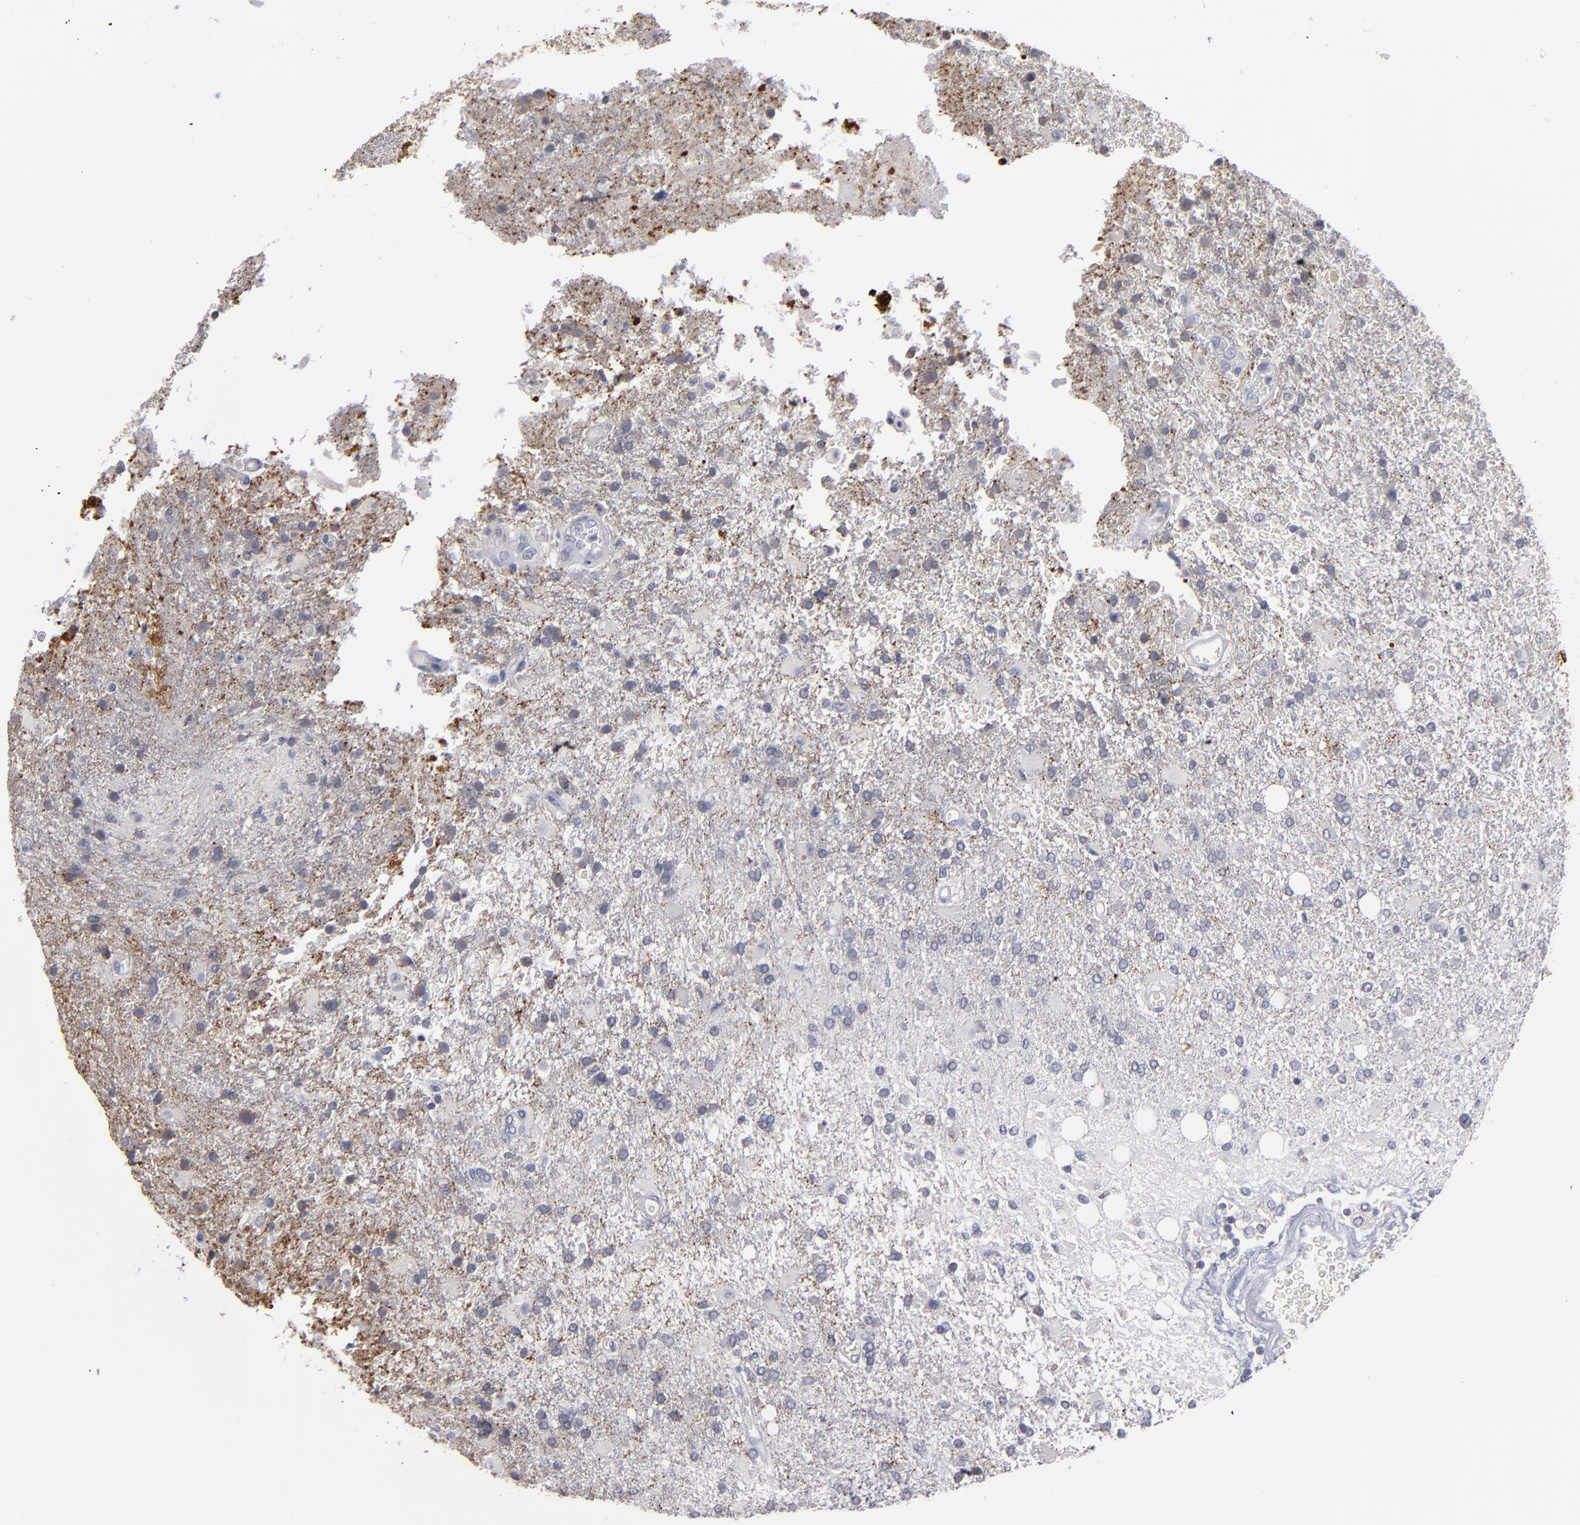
{"staining": {"intensity": "negative", "quantity": "none", "location": "none"}, "tissue": "glioma", "cell_type": "Tumor cells", "image_type": "cancer", "snomed": [{"axis": "morphology", "description": "Glioma, malignant, High grade"}, {"axis": "topography", "description": "Cerebral cortex"}], "caption": "Tumor cells show no significant protein staining in malignant glioma (high-grade).", "gene": "RPH3A", "patient": {"sex": "male", "age": 79}}